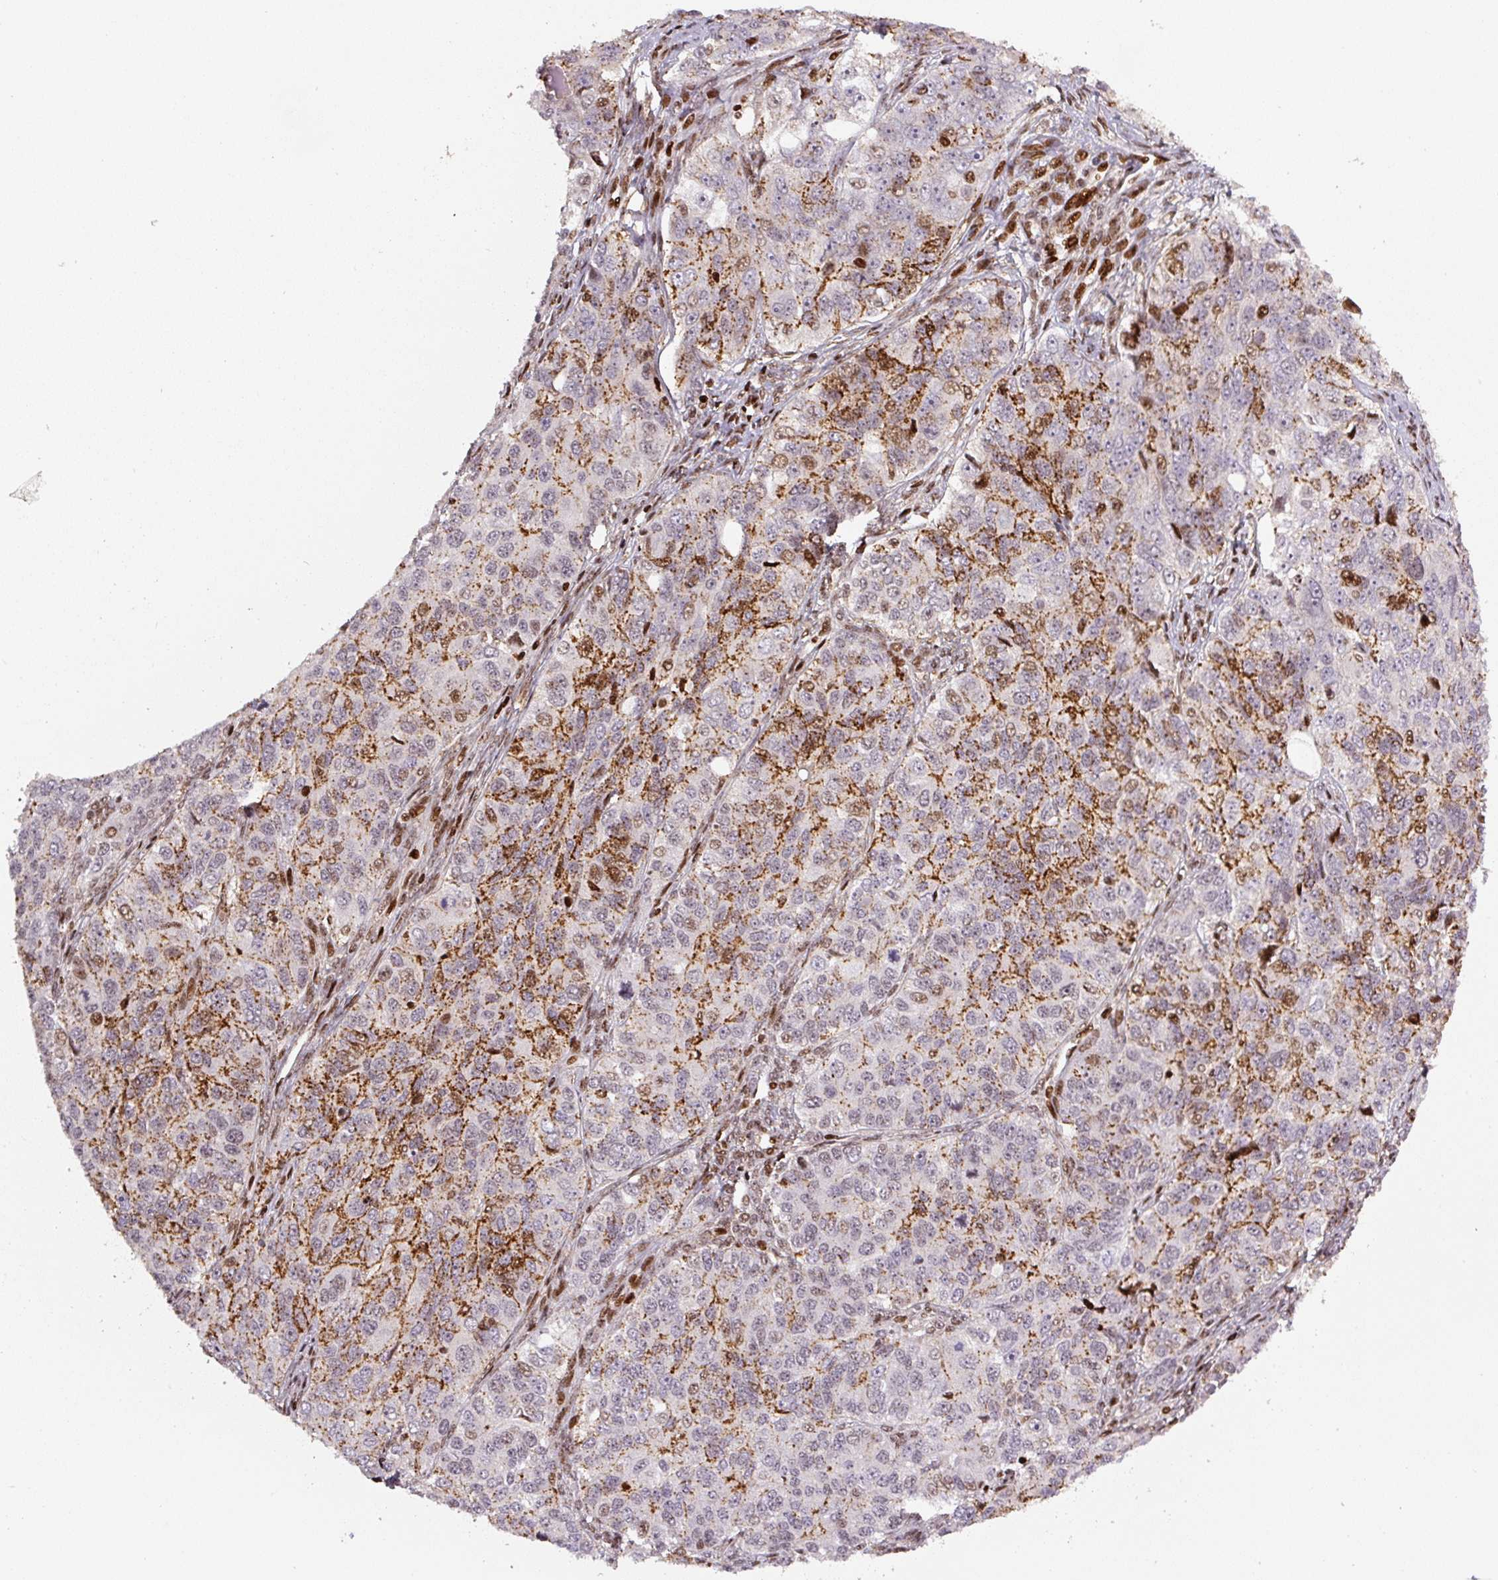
{"staining": {"intensity": "moderate", "quantity": ">75%", "location": "cytoplasmic/membranous,nuclear"}, "tissue": "ovarian cancer", "cell_type": "Tumor cells", "image_type": "cancer", "snomed": [{"axis": "morphology", "description": "Carcinoma, endometroid"}, {"axis": "topography", "description": "Ovary"}], "caption": "Immunohistochemical staining of human endometroid carcinoma (ovarian) reveals medium levels of moderate cytoplasmic/membranous and nuclear expression in about >75% of tumor cells. Nuclei are stained in blue.", "gene": "PYDC2", "patient": {"sex": "female", "age": 51}}